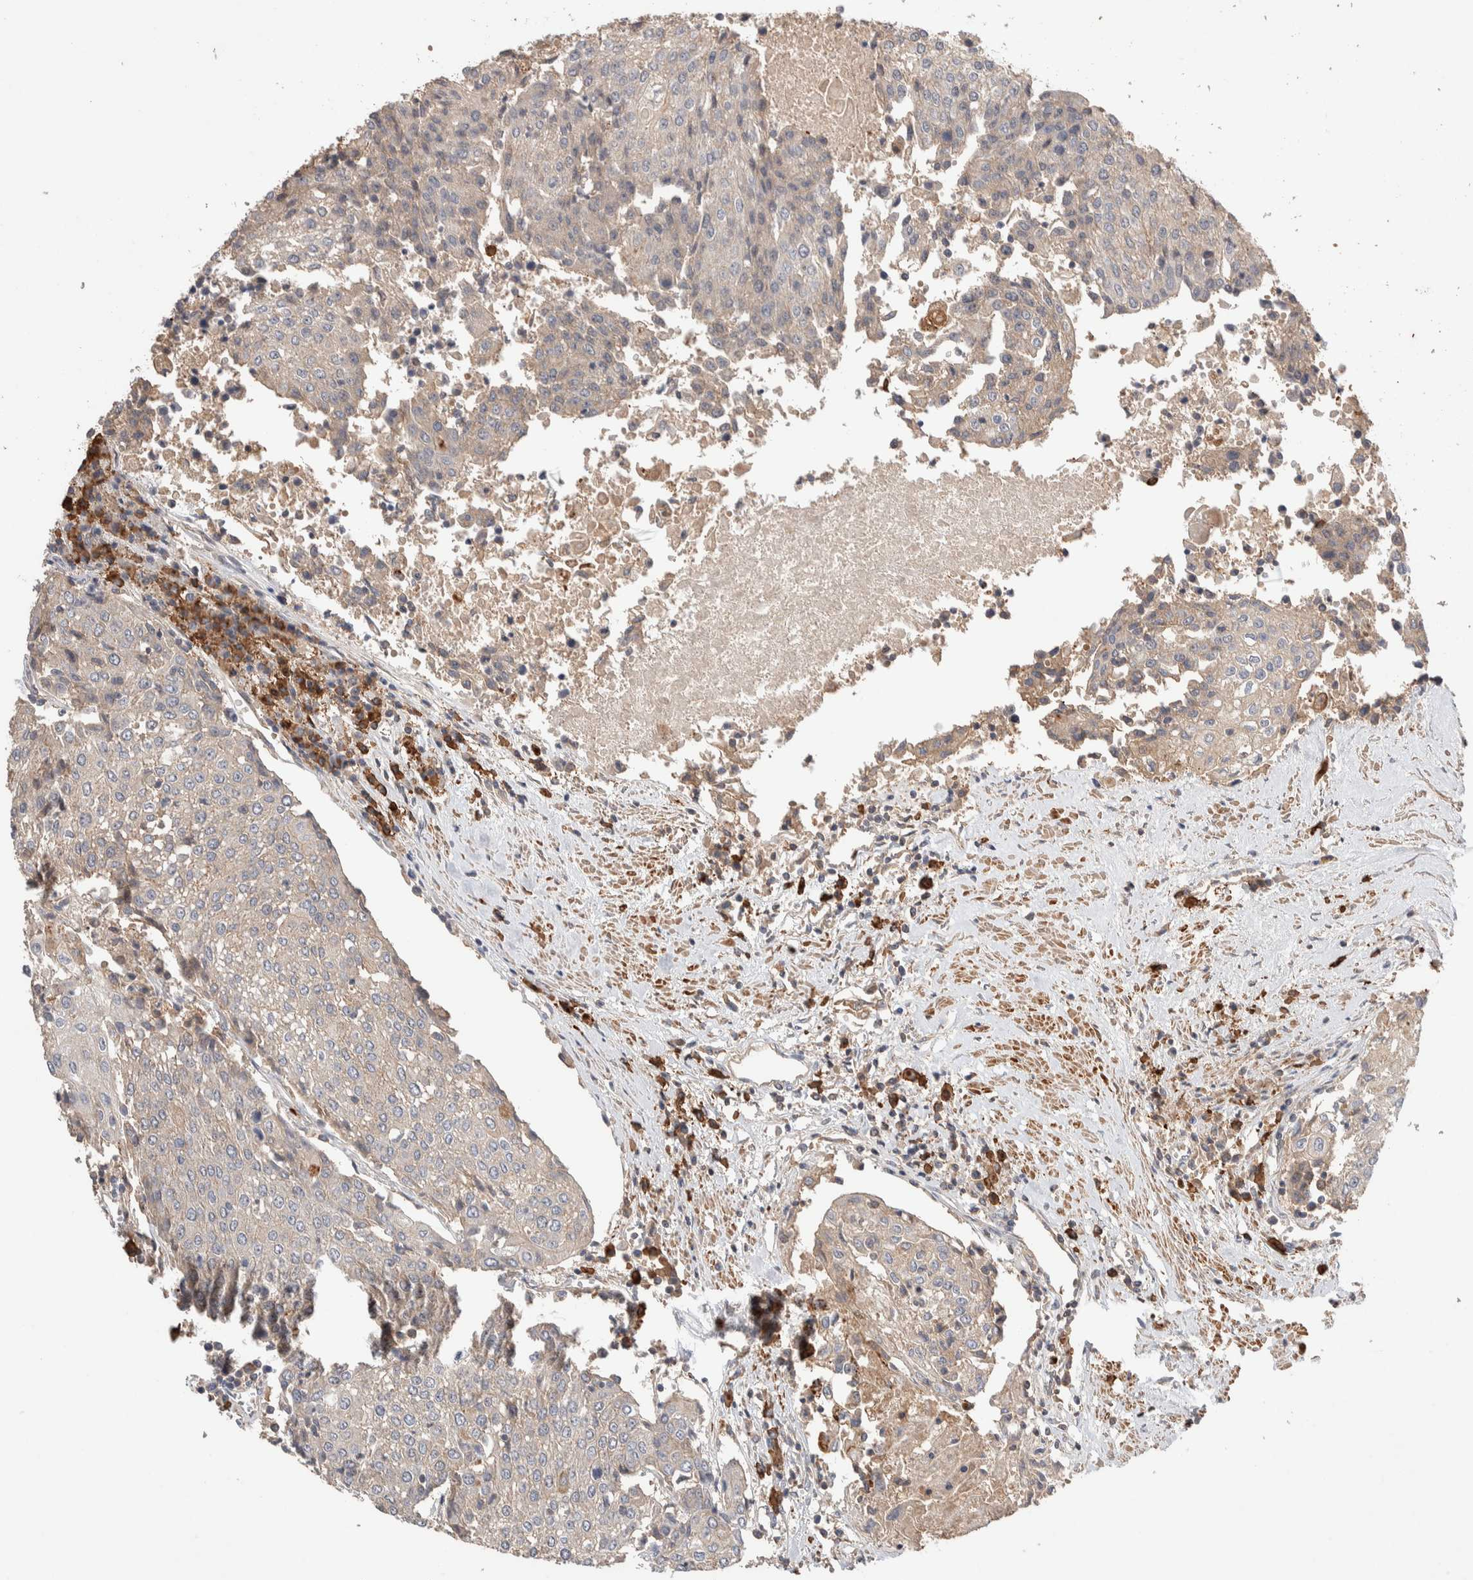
{"staining": {"intensity": "weak", "quantity": "<25%", "location": "cytoplasmic/membranous"}, "tissue": "urothelial cancer", "cell_type": "Tumor cells", "image_type": "cancer", "snomed": [{"axis": "morphology", "description": "Urothelial carcinoma, High grade"}, {"axis": "topography", "description": "Urinary bladder"}], "caption": "Immunohistochemistry (IHC) histopathology image of neoplastic tissue: urothelial cancer stained with DAB (3,3'-diaminobenzidine) shows no significant protein positivity in tumor cells.", "gene": "WDR91", "patient": {"sex": "female", "age": 85}}